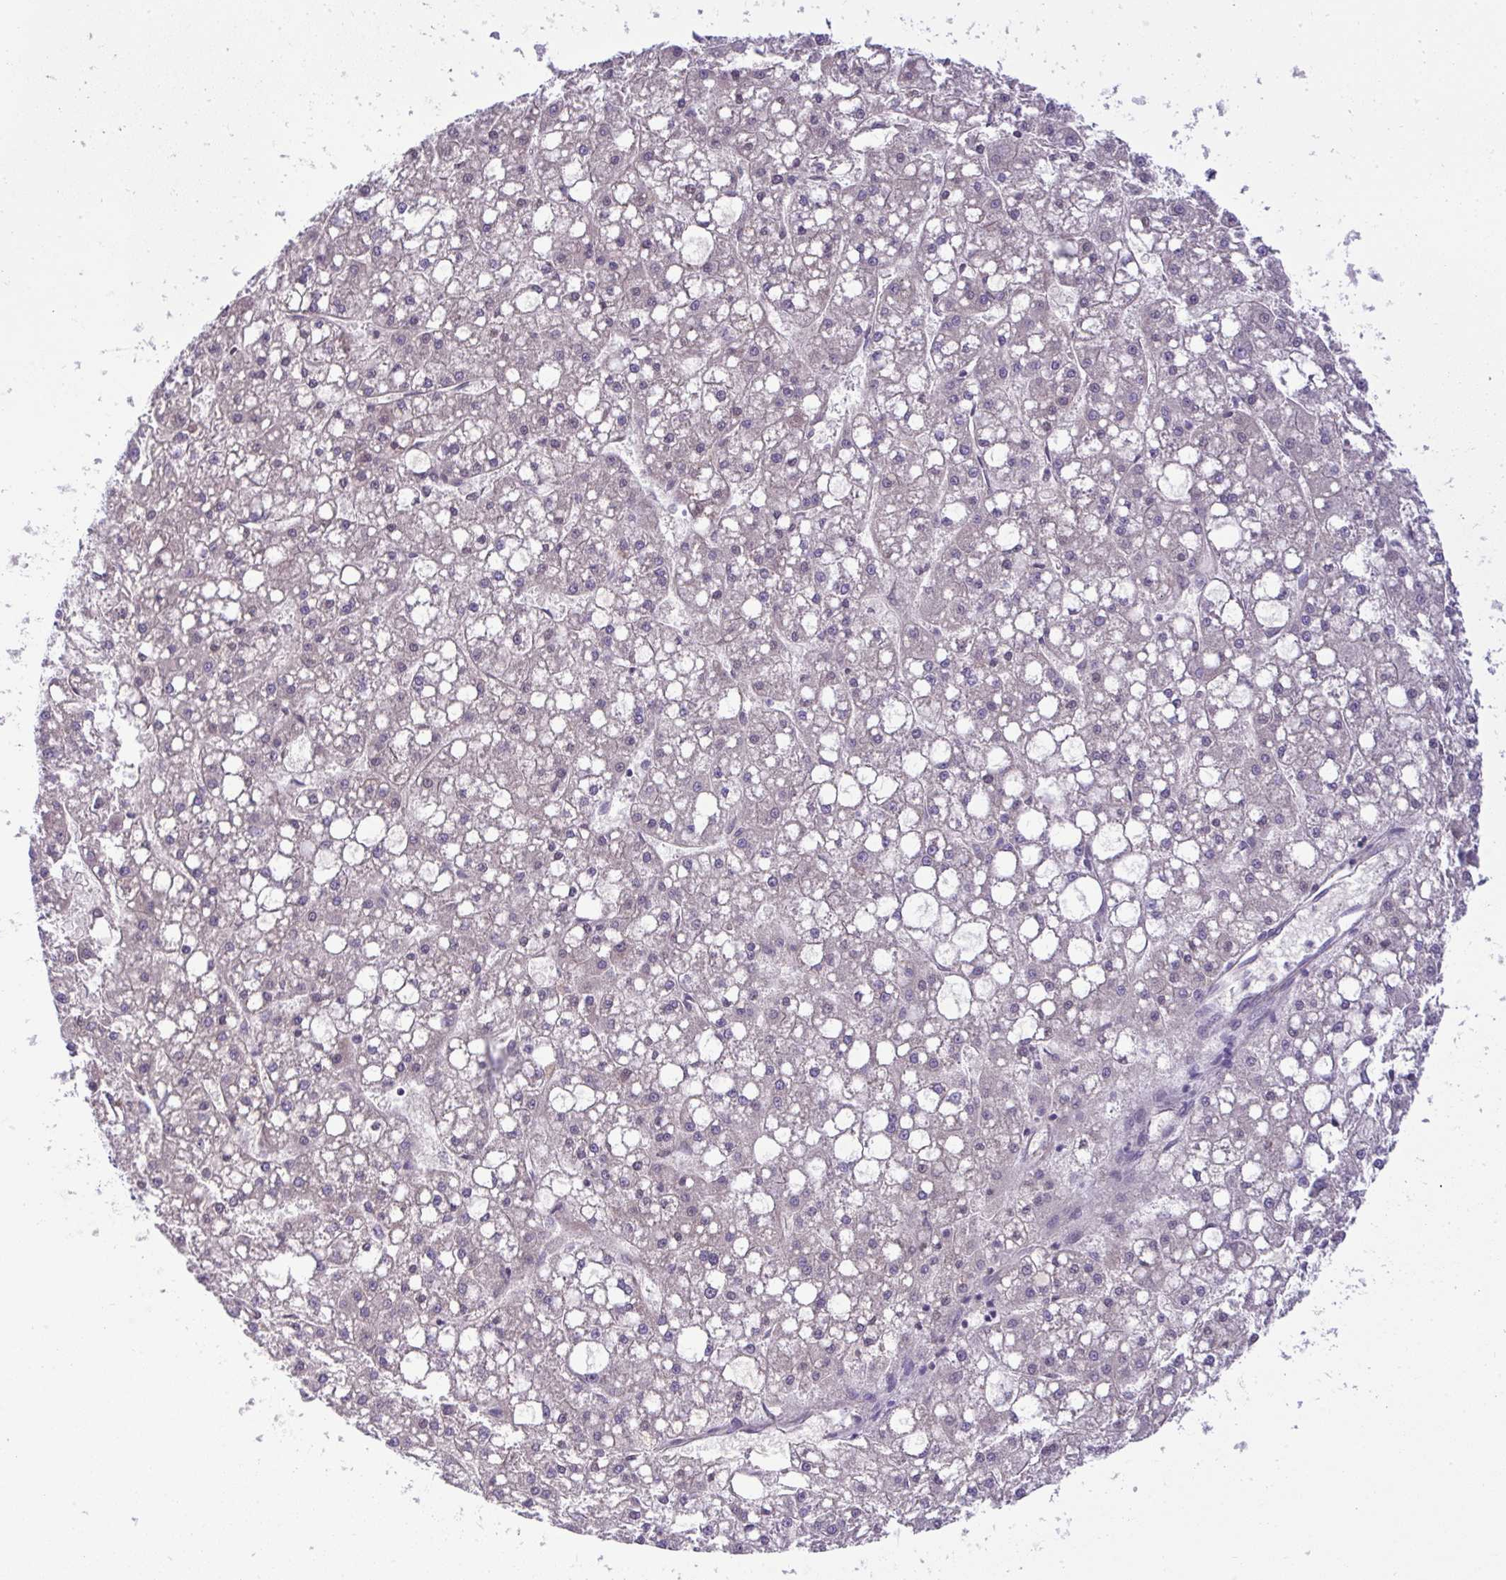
{"staining": {"intensity": "negative", "quantity": "none", "location": "none"}, "tissue": "liver cancer", "cell_type": "Tumor cells", "image_type": "cancer", "snomed": [{"axis": "morphology", "description": "Carcinoma, Hepatocellular, NOS"}, {"axis": "topography", "description": "Liver"}], "caption": "This is an immunohistochemistry (IHC) micrograph of human liver cancer (hepatocellular carcinoma). There is no positivity in tumor cells.", "gene": "PLA2G12B", "patient": {"sex": "male", "age": 67}}